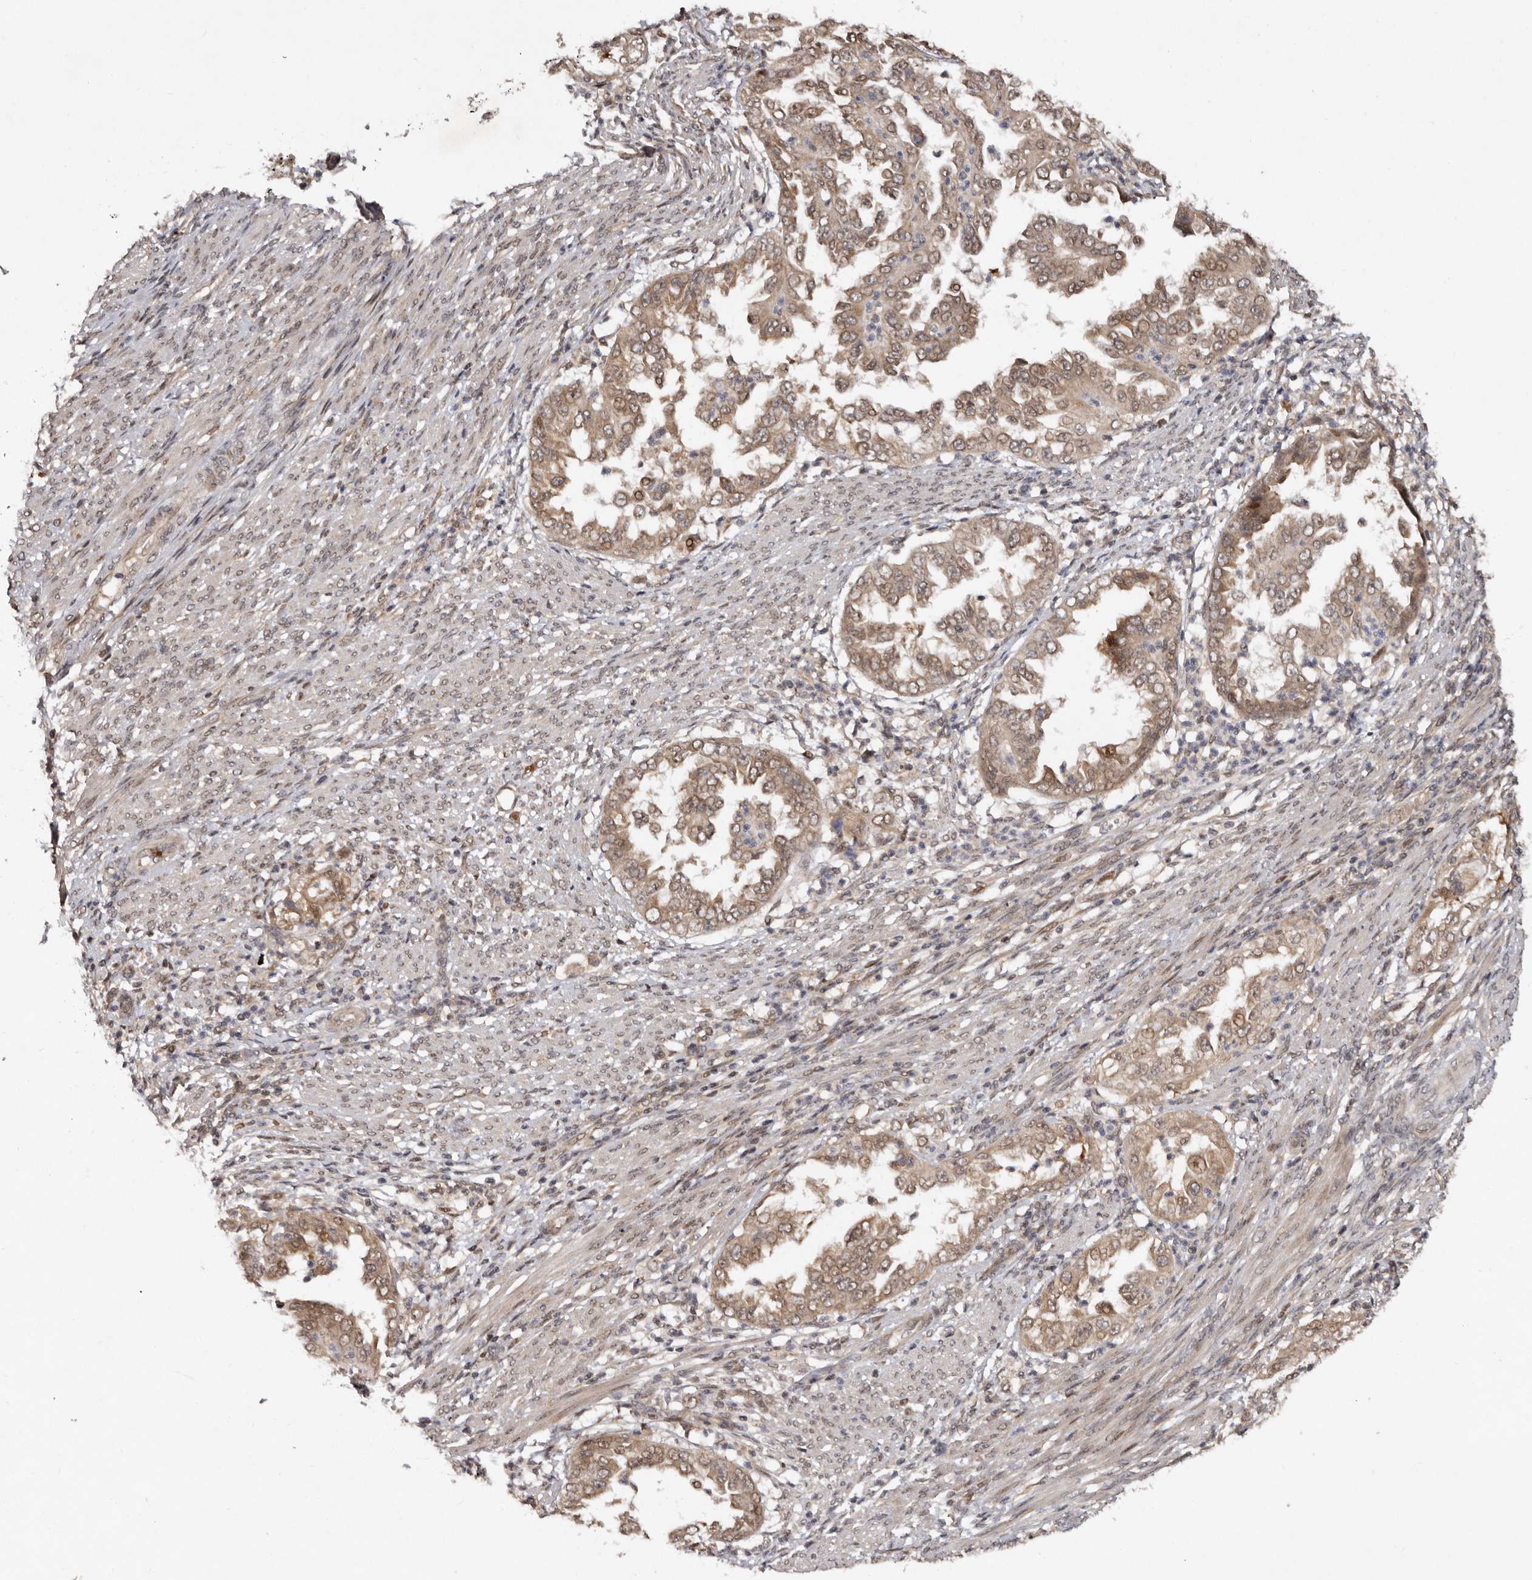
{"staining": {"intensity": "moderate", "quantity": ">75%", "location": "cytoplasmic/membranous"}, "tissue": "endometrial cancer", "cell_type": "Tumor cells", "image_type": "cancer", "snomed": [{"axis": "morphology", "description": "Adenocarcinoma, NOS"}, {"axis": "topography", "description": "Endometrium"}], "caption": "Immunohistochemistry (IHC) of human adenocarcinoma (endometrial) demonstrates medium levels of moderate cytoplasmic/membranous positivity in approximately >75% of tumor cells. (IHC, brightfield microscopy, high magnification).", "gene": "ABL1", "patient": {"sex": "female", "age": 85}}